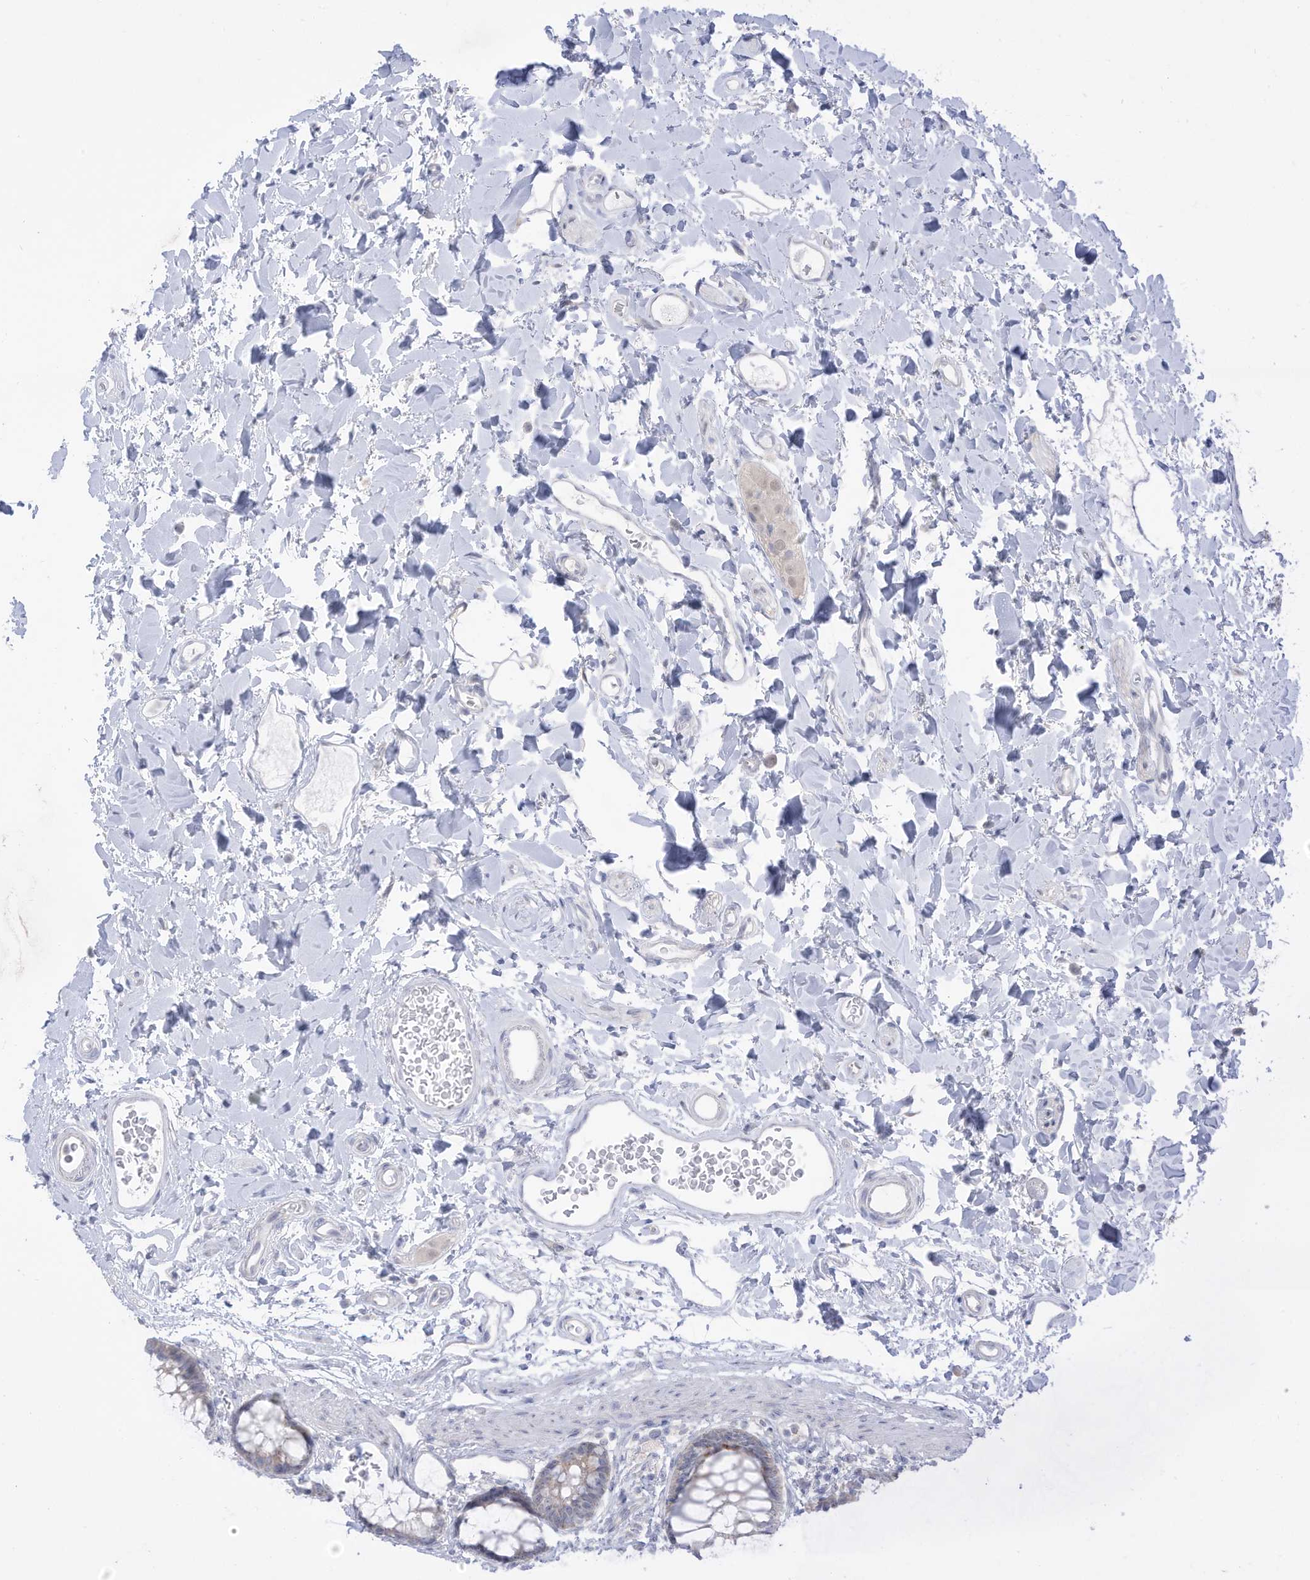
{"staining": {"intensity": "weak", "quantity": "<25%", "location": "cytoplasmic/membranous"}, "tissue": "rectum", "cell_type": "Glandular cells", "image_type": "normal", "snomed": [{"axis": "morphology", "description": "Normal tissue, NOS"}, {"axis": "topography", "description": "Rectum"}], "caption": "Histopathology image shows no significant protein expression in glandular cells of unremarkable rectum. The staining is performed using DAB brown chromogen with nuclei counter-stained in using hematoxylin.", "gene": "OGT", "patient": {"sex": "female", "age": 65}}